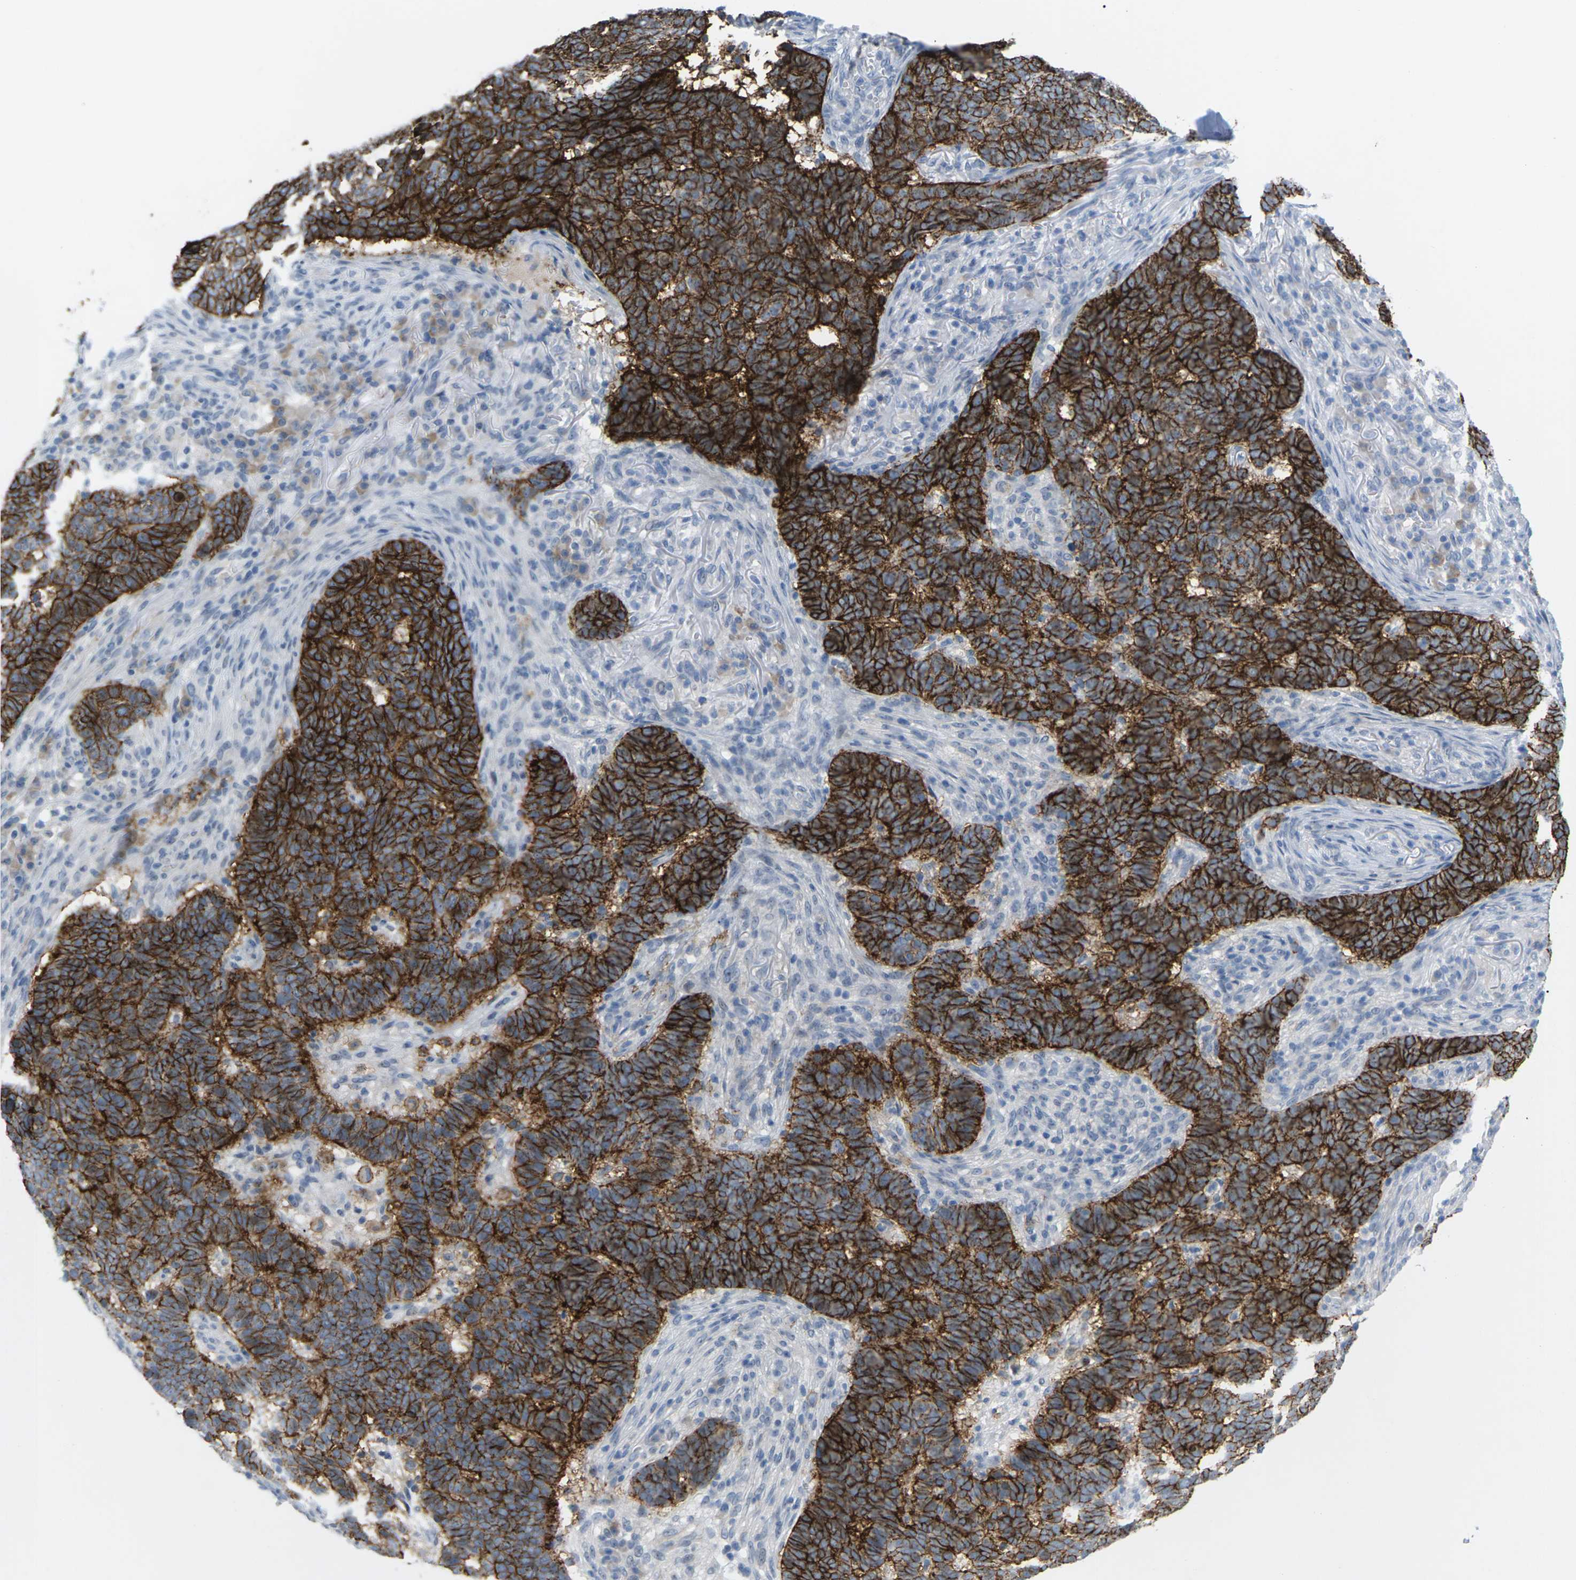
{"staining": {"intensity": "strong", "quantity": ">75%", "location": "cytoplasmic/membranous"}, "tissue": "skin cancer", "cell_type": "Tumor cells", "image_type": "cancer", "snomed": [{"axis": "morphology", "description": "Basal cell carcinoma"}, {"axis": "topography", "description": "Skin"}], "caption": "Basal cell carcinoma (skin) stained with immunohistochemistry displays strong cytoplasmic/membranous expression in approximately >75% of tumor cells.", "gene": "CLDN3", "patient": {"sex": "male", "age": 85}}